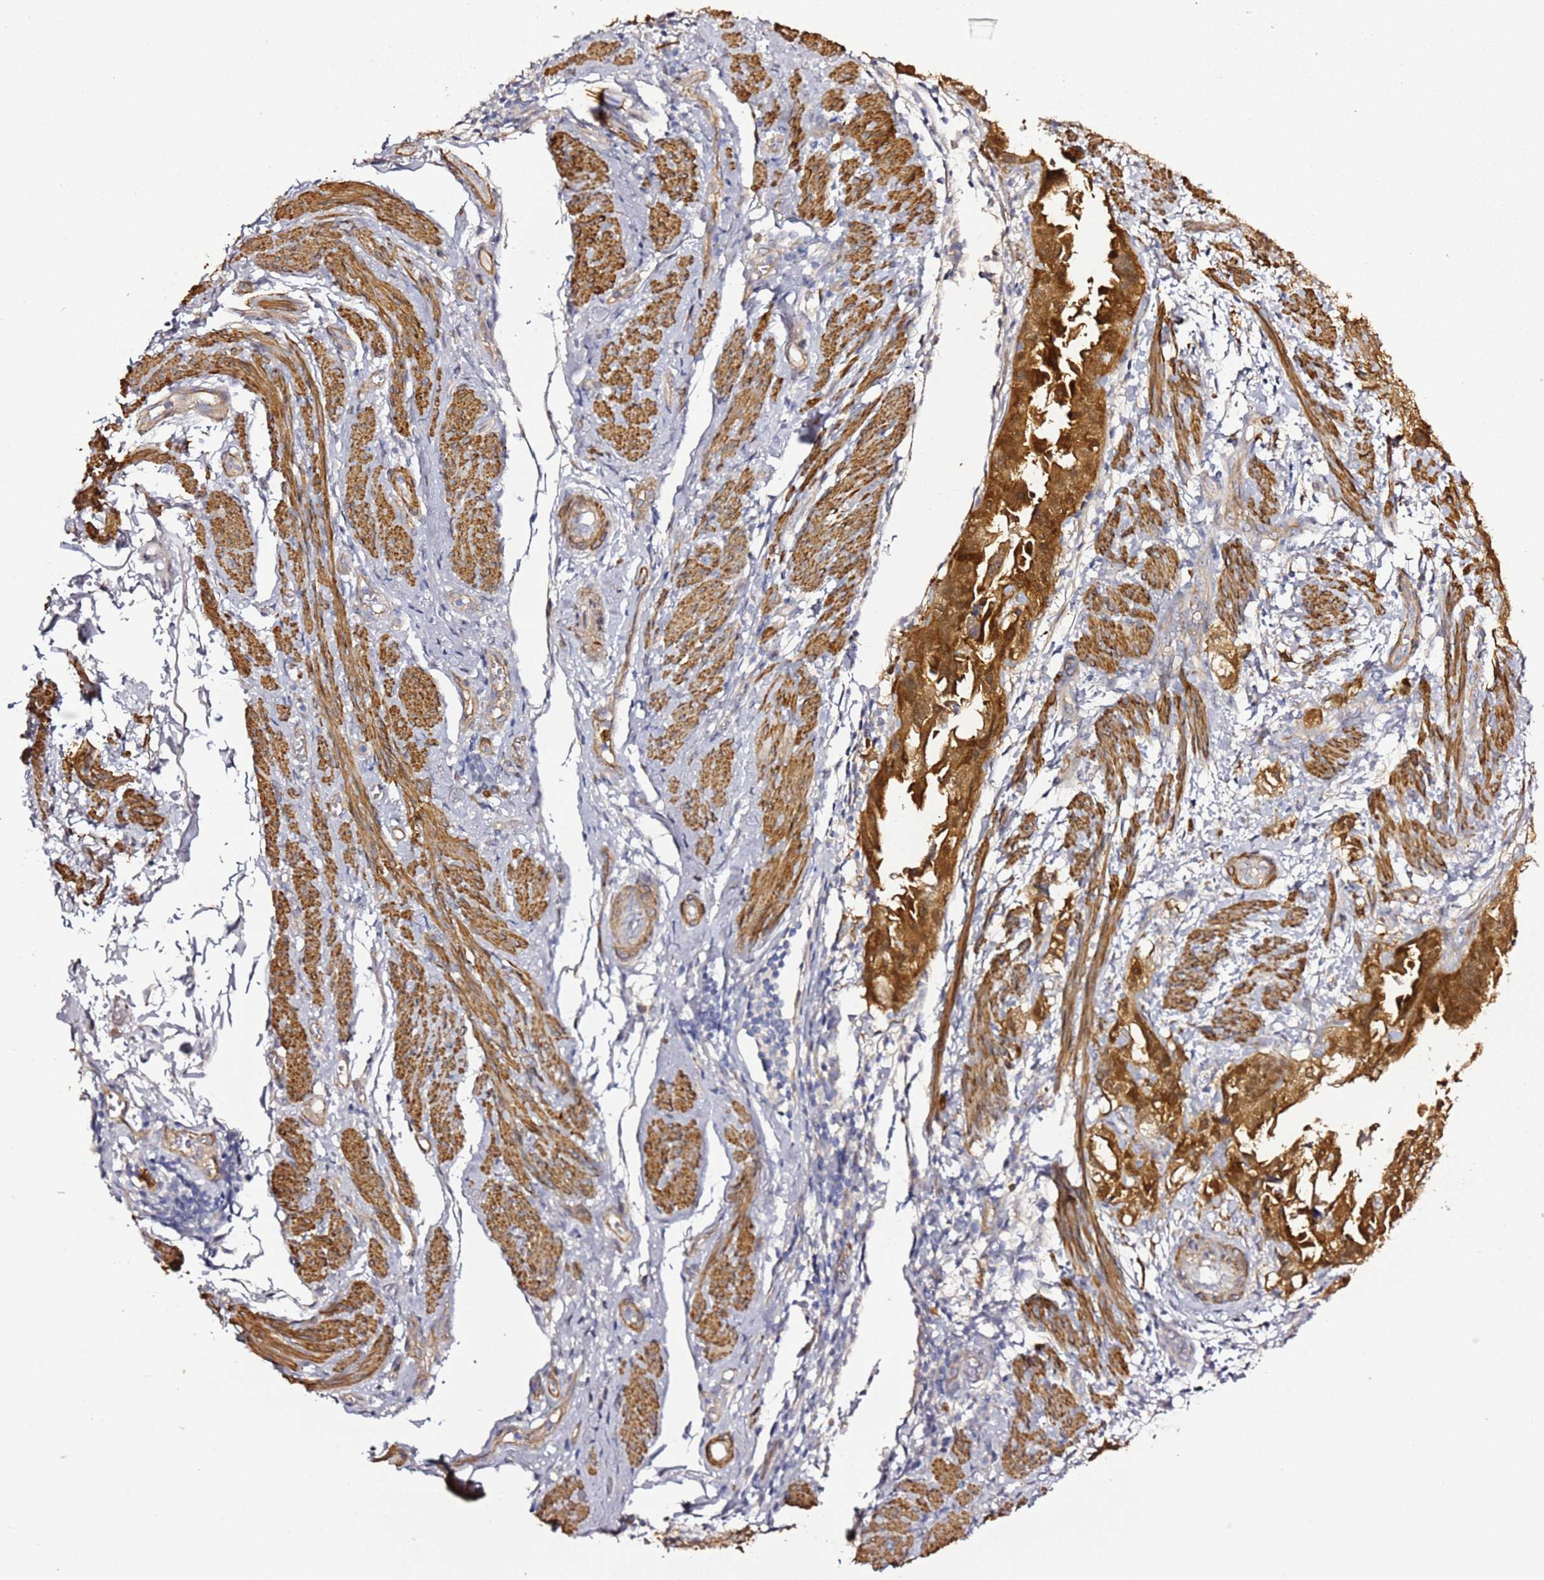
{"staining": {"intensity": "strong", "quantity": ">75%", "location": "cytoplasmic/membranous,nuclear"}, "tissue": "endometrial cancer", "cell_type": "Tumor cells", "image_type": "cancer", "snomed": [{"axis": "morphology", "description": "Adenocarcinoma, NOS"}, {"axis": "topography", "description": "Endometrium"}], "caption": "Endometrial adenocarcinoma stained for a protein shows strong cytoplasmic/membranous and nuclear positivity in tumor cells. (Stains: DAB (3,3'-diaminobenzidine) in brown, nuclei in blue, Microscopy: brightfield microscopy at high magnification).", "gene": "EPS8L1", "patient": {"sex": "female", "age": 65}}